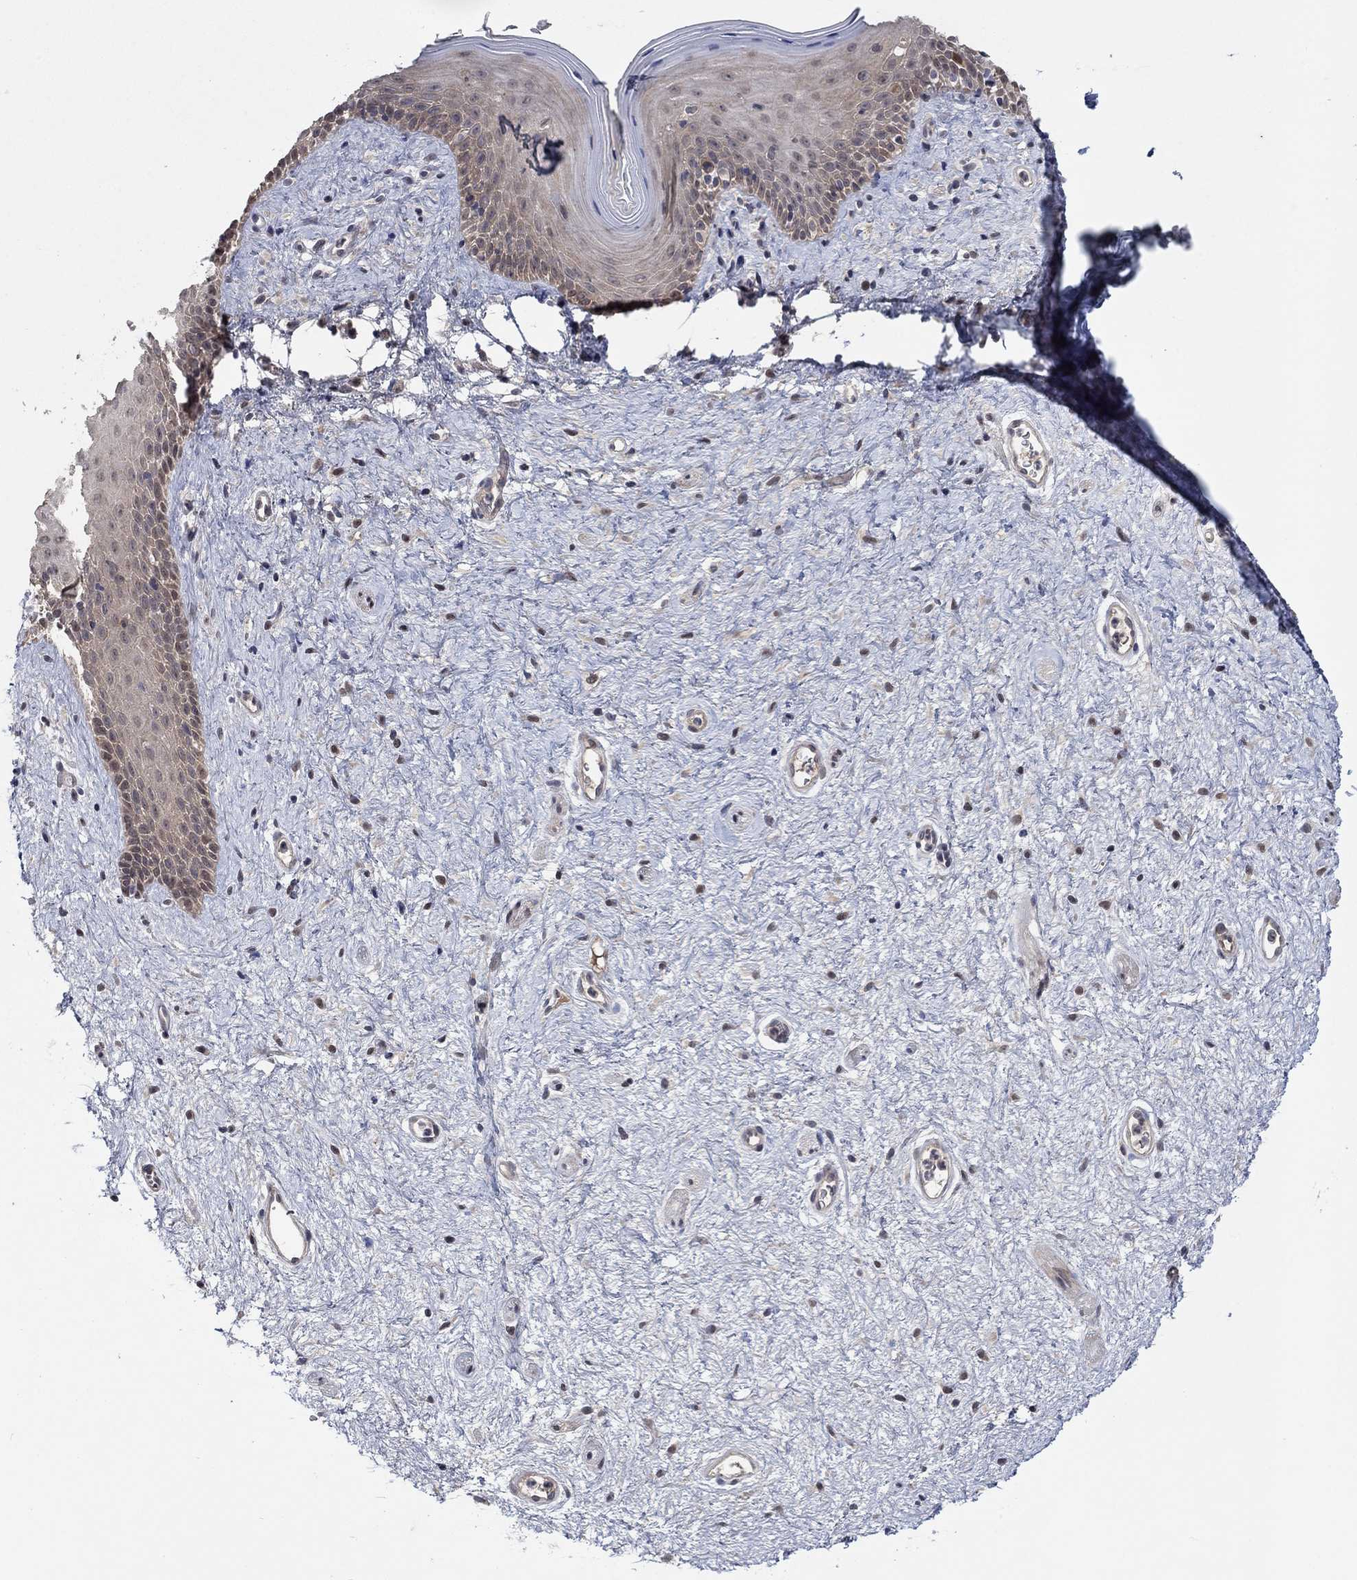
{"staining": {"intensity": "weak", "quantity": "<25%", "location": "cytoplasmic/membranous,nuclear"}, "tissue": "vagina", "cell_type": "Squamous epithelial cells", "image_type": "normal", "snomed": [{"axis": "morphology", "description": "Normal tissue, NOS"}, {"axis": "topography", "description": "Vagina"}], "caption": "Squamous epithelial cells show no significant protein staining in unremarkable vagina.", "gene": "IAH1", "patient": {"sex": "female", "age": 47}}